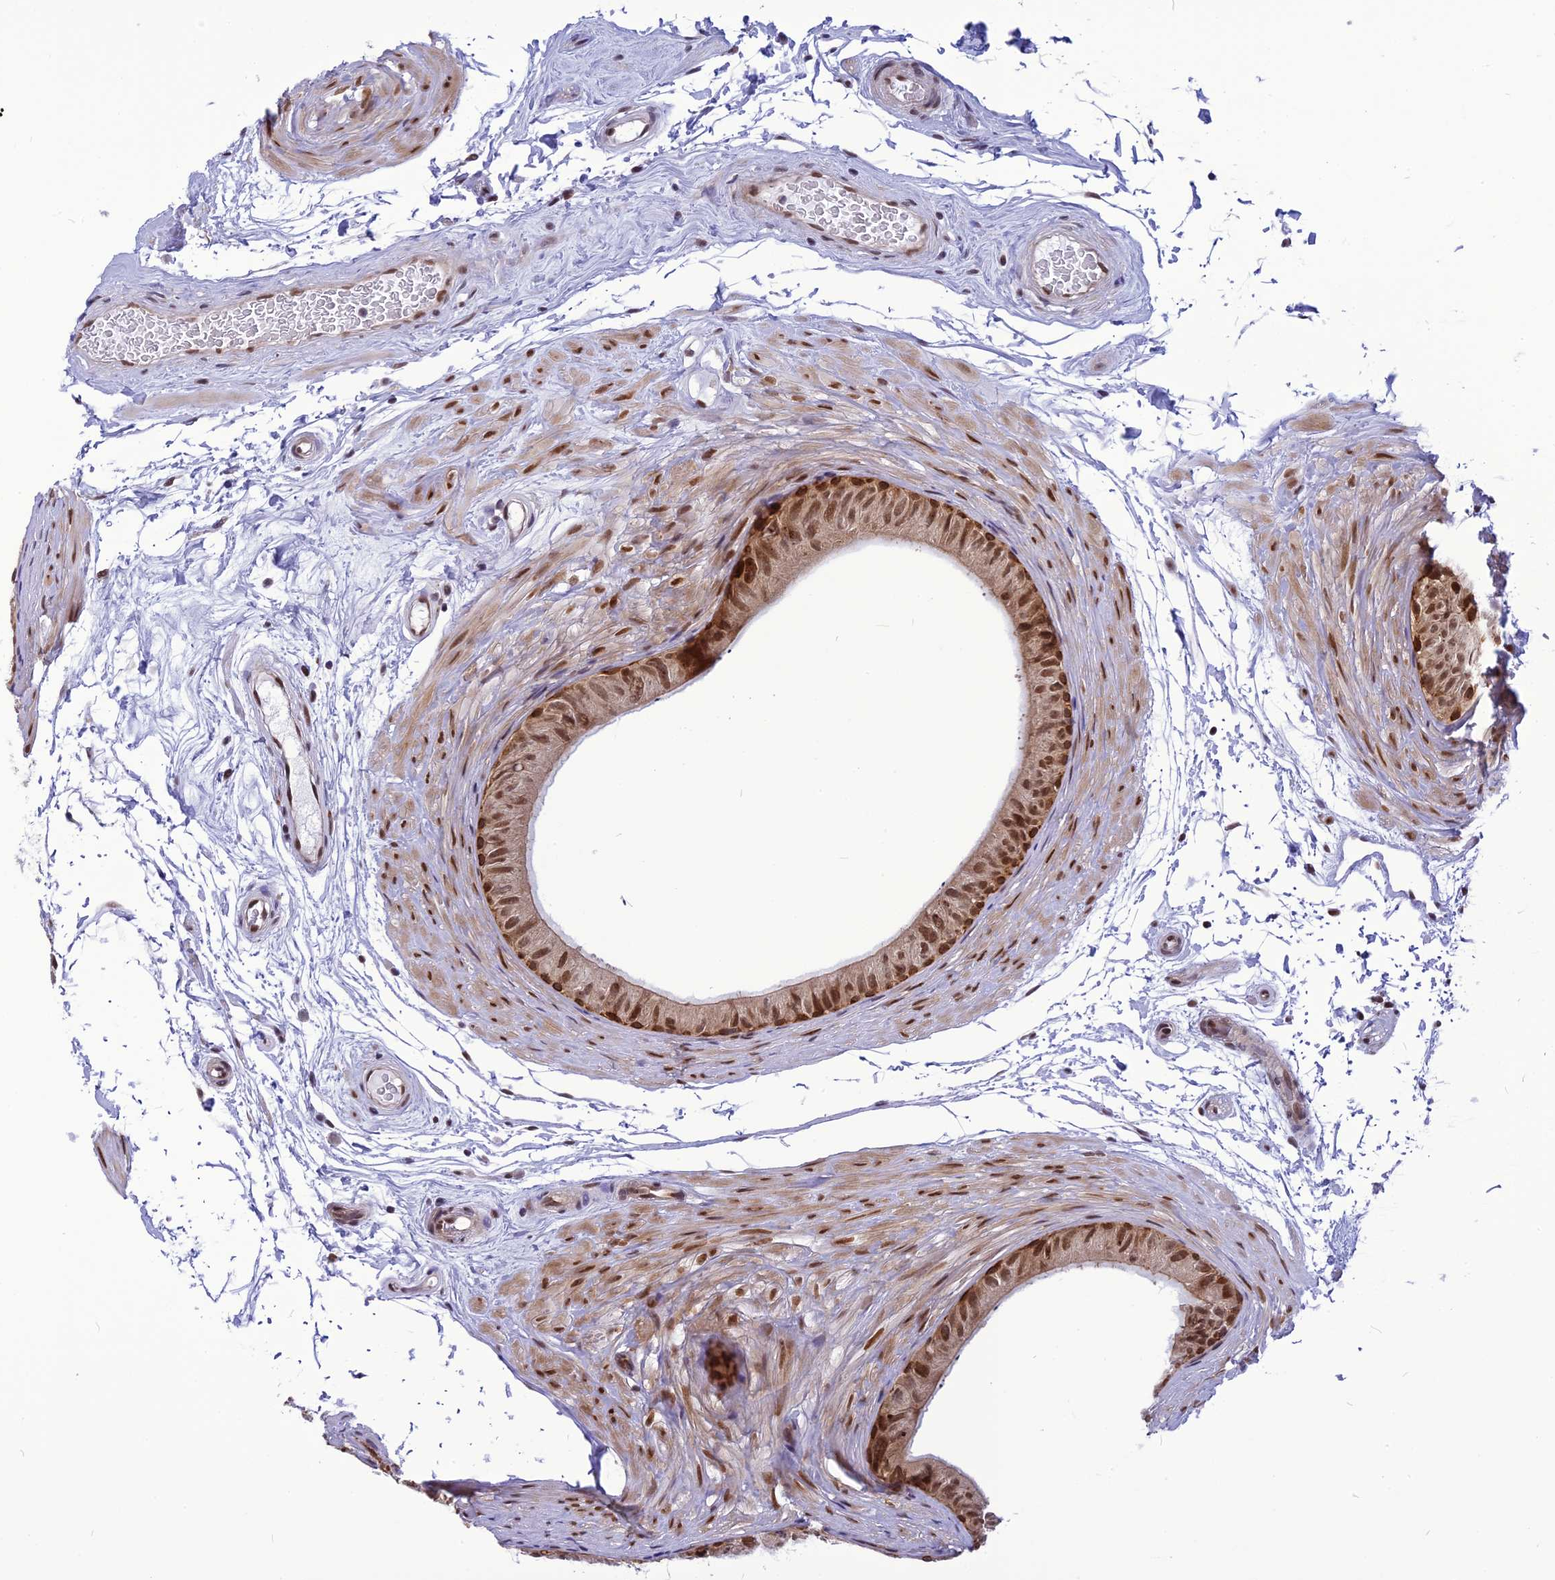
{"staining": {"intensity": "strong", "quantity": ">75%", "location": "nuclear"}, "tissue": "epididymis", "cell_type": "Glandular cells", "image_type": "normal", "snomed": [{"axis": "morphology", "description": "Normal tissue, NOS"}, {"axis": "topography", "description": "Epididymis"}], "caption": "Epididymis was stained to show a protein in brown. There is high levels of strong nuclear staining in approximately >75% of glandular cells. (brown staining indicates protein expression, while blue staining denotes nuclei).", "gene": "RTRAF", "patient": {"sex": "male", "age": 45}}